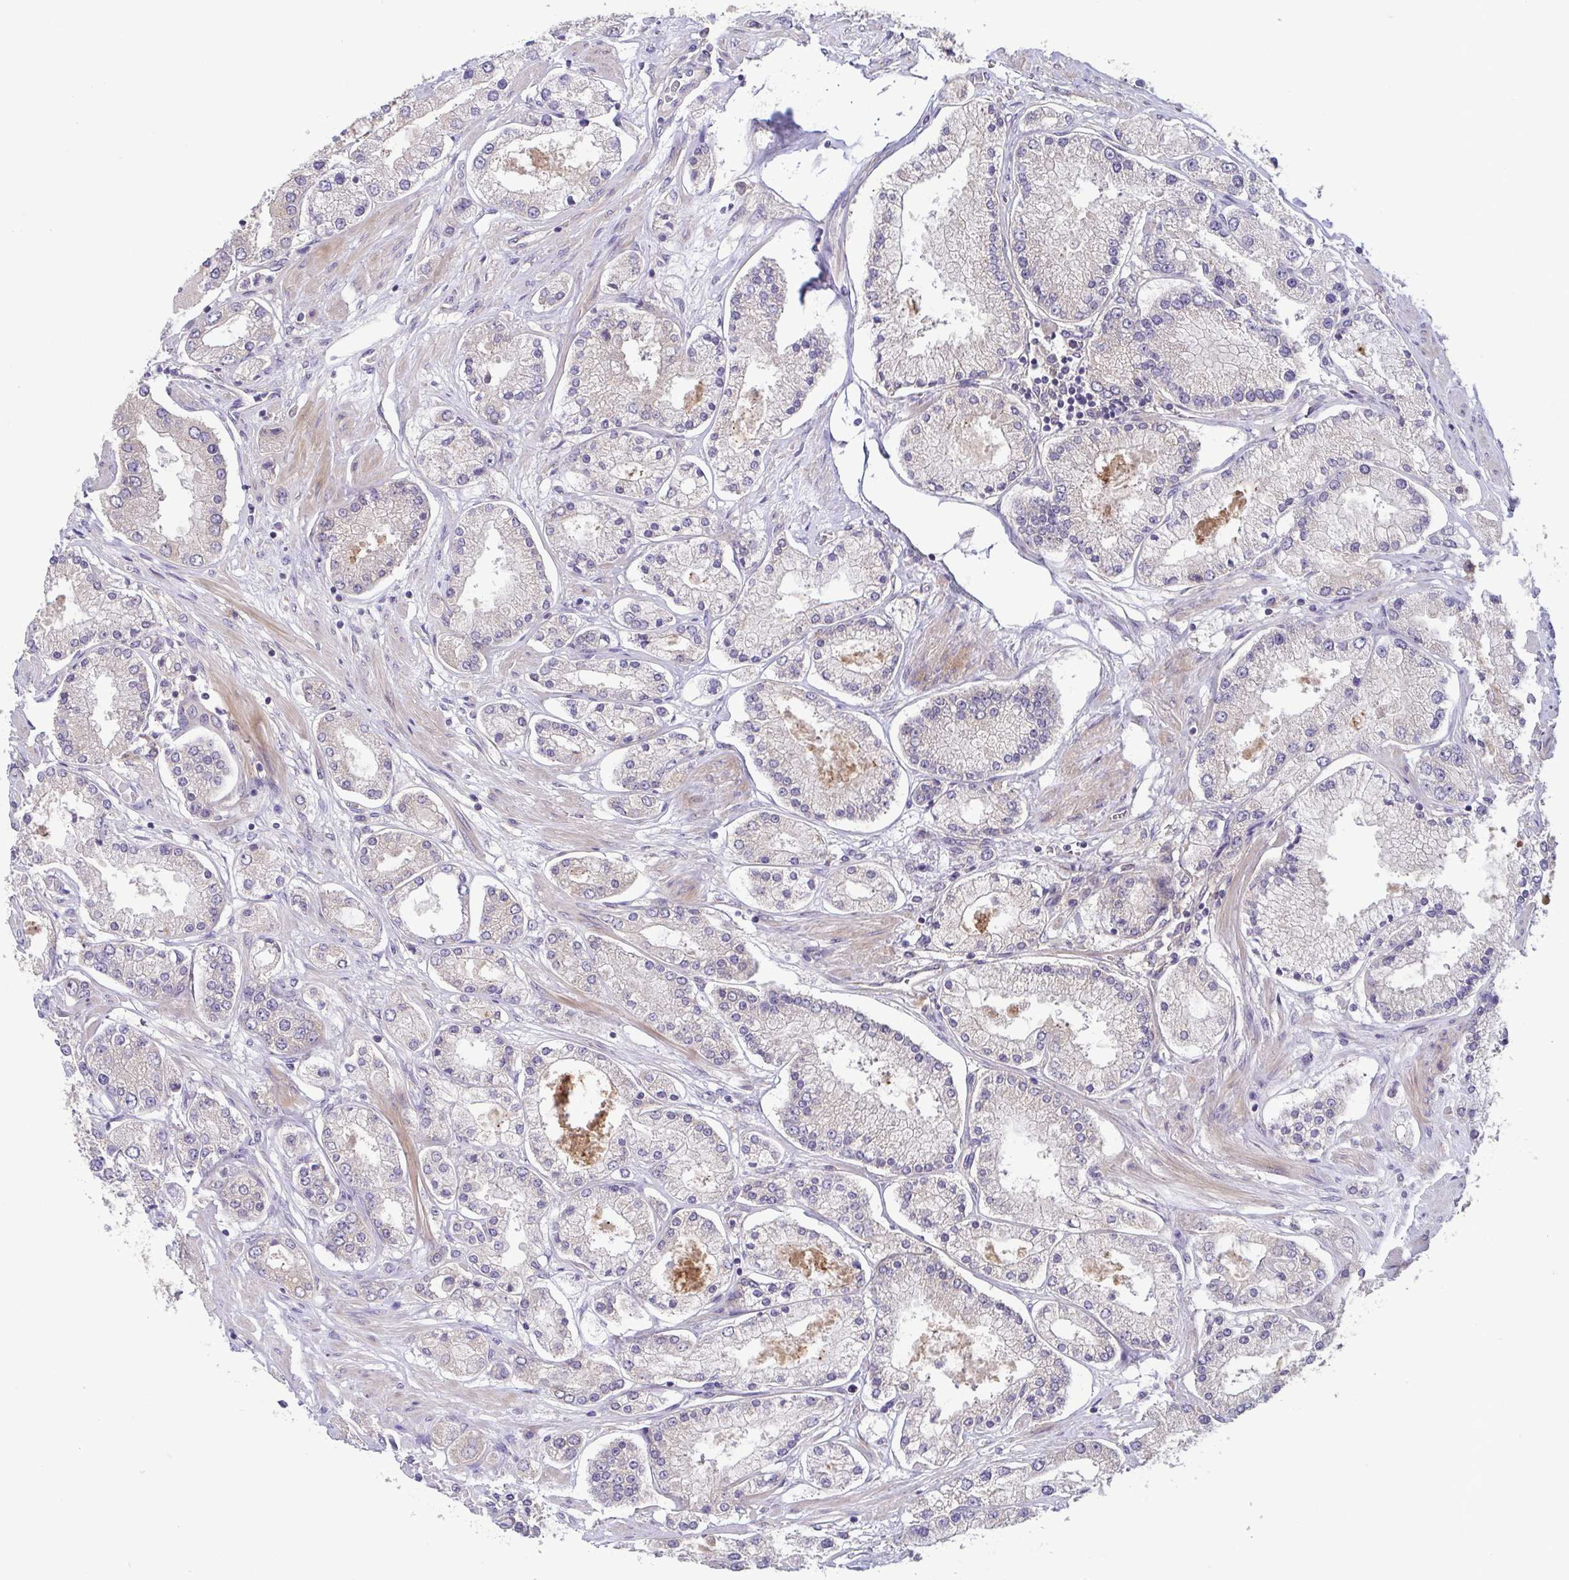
{"staining": {"intensity": "negative", "quantity": "none", "location": "none"}, "tissue": "prostate cancer", "cell_type": "Tumor cells", "image_type": "cancer", "snomed": [{"axis": "morphology", "description": "Adenocarcinoma, High grade"}, {"axis": "topography", "description": "Prostate"}], "caption": "This histopathology image is of prostate cancer stained with IHC to label a protein in brown with the nuclei are counter-stained blue. There is no positivity in tumor cells. The staining is performed using DAB brown chromogen with nuclei counter-stained in using hematoxylin.", "gene": "LMF2", "patient": {"sex": "male", "age": 69}}